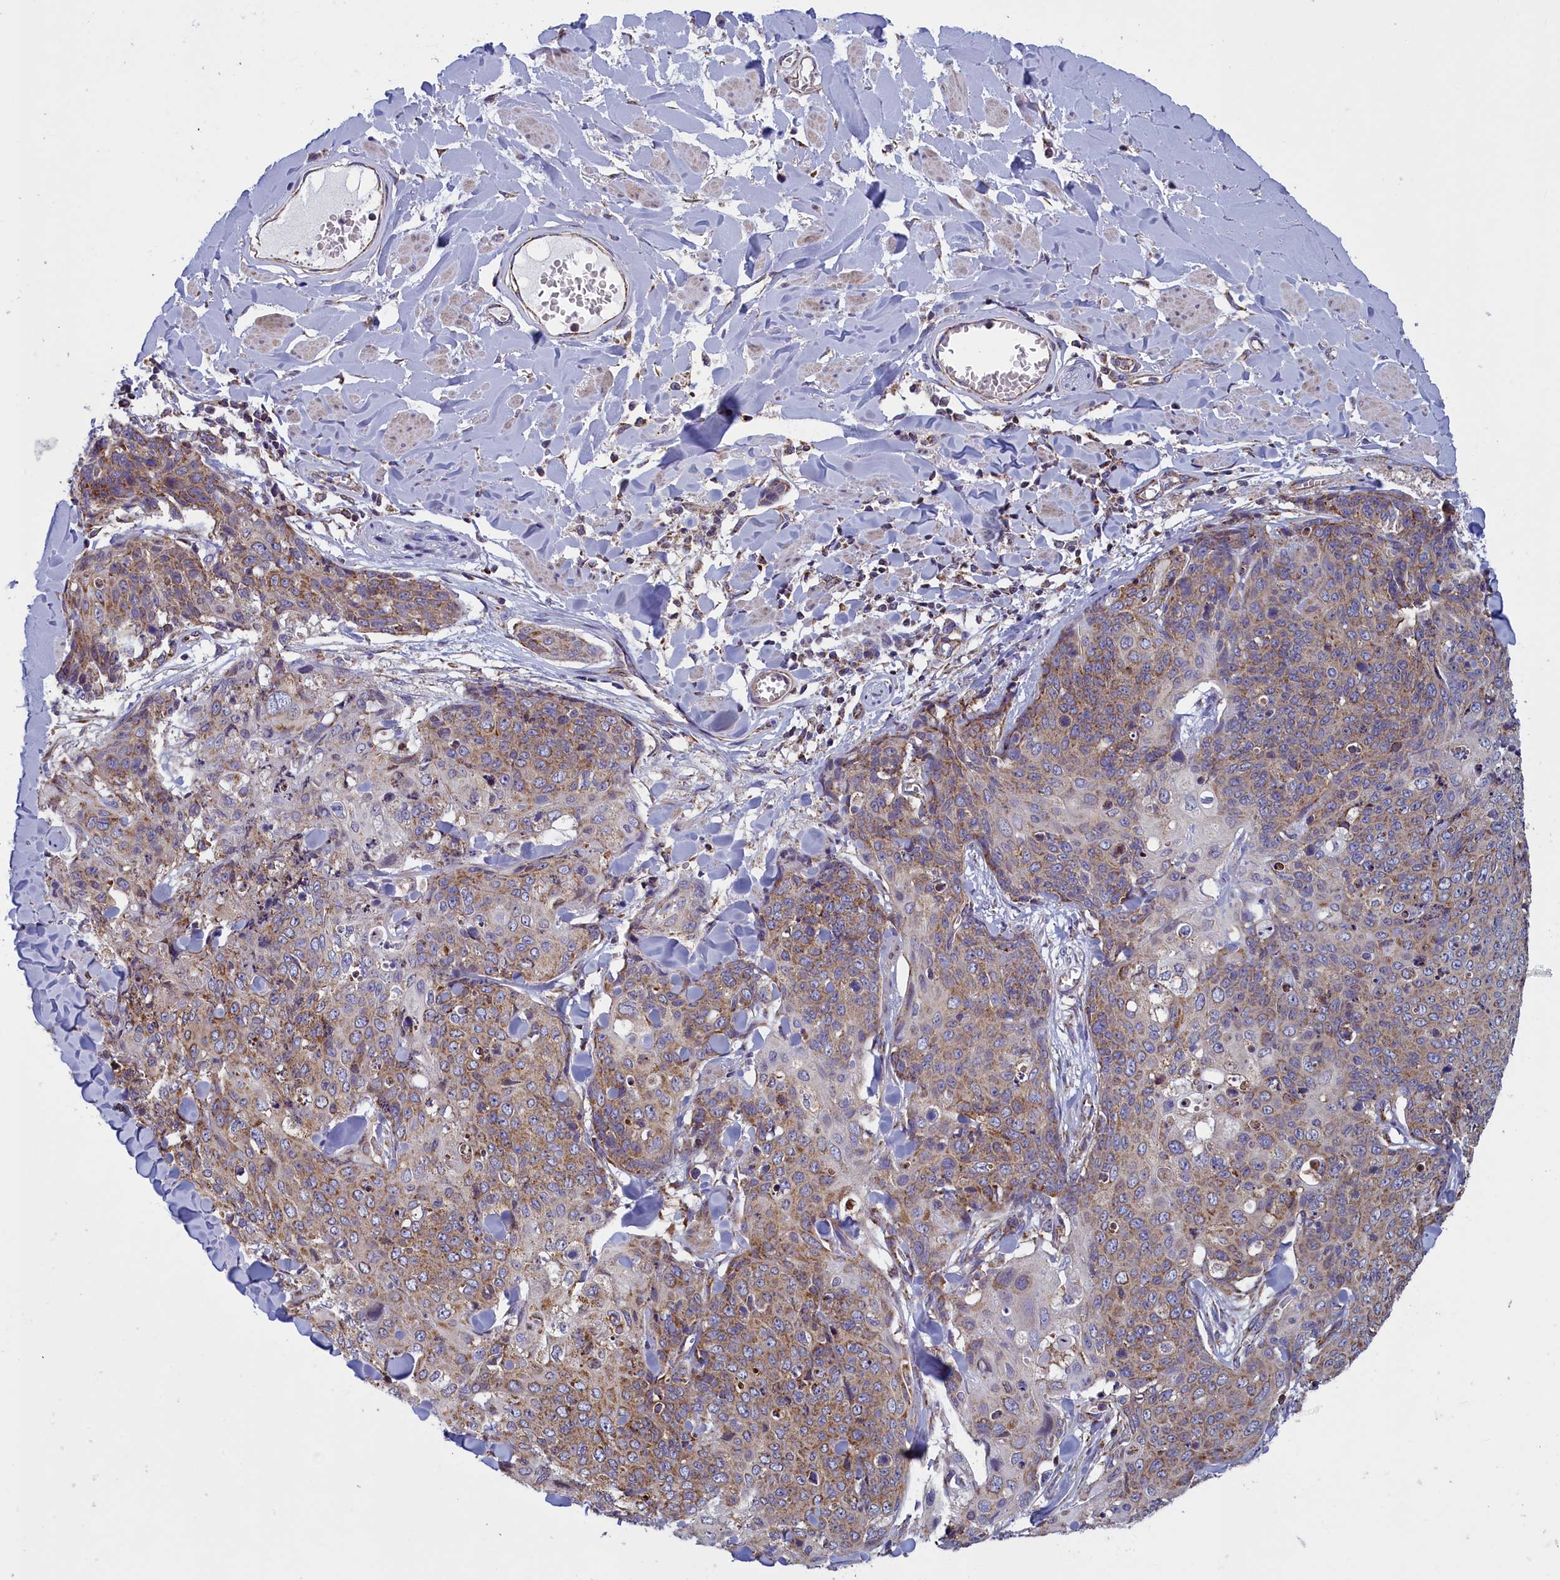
{"staining": {"intensity": "moderate", "quantity": "25%-75%", "location": "cytoplasmic/membranous"}, "tissue": "skin cancer", "cell_type": "Tumor cells", "image_type": "cancer", "snomed": [{"axis": "morphology", "description": "Squamous cell carcinoma, NOS"}, {"axis": "topography", "description": "Skin"}, {"axis": "topography", "description": "Vulva"}], "caption": "Tumor cells reveal medium levels of moderate cytoplasmic/membranous expression in approximately 25%-75% of cells in human squamous cell carcinoma (skin).", "gene": "IFT122", "patient": {"sex": "female", "age": 85}}